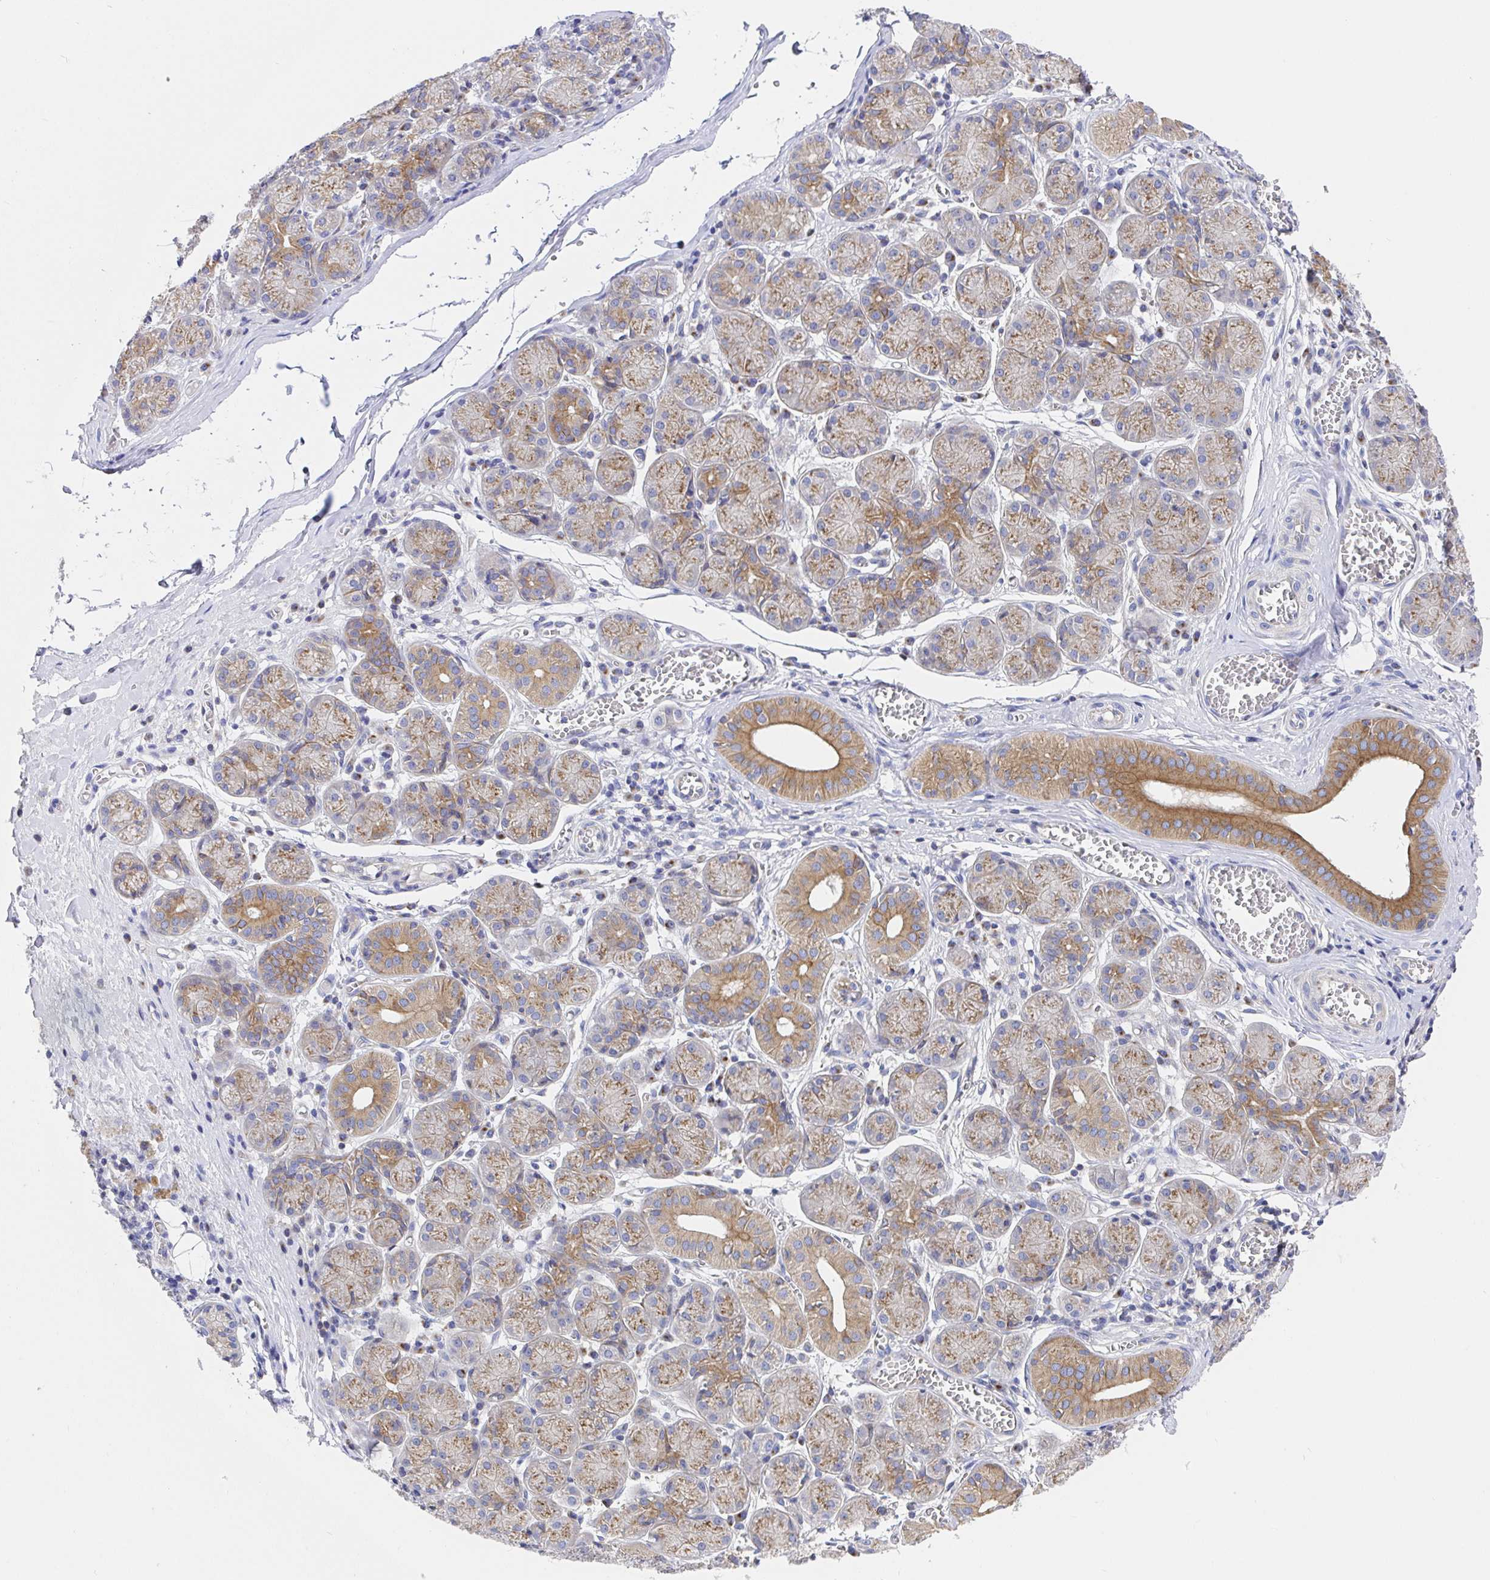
{"staining": {"intensity": "moderate", "quantity": ">75%", "location": "cytoplasmic/membranous"}, "tissue": "salivary gland", "cell_type": "Glandular cells", "image_type": "normal", "snomed": [{"axis": "morphology", "description": "Normal tissue, NOS"}, {"axis": "topography", "description": "Salivary gland"}], "caption": "Normal salivary gland was stained to show a protein in brown. There is medium levels of moderate cytoplasmic/membranous positivity in approximately >75% of glandular cells. (DAB (3,3'-diaminobenzidine) = brown stain, brightfield microscopy at high magnification).", "gene": "GOLGA1", "patient": {"sex": "female", "age": 24}}